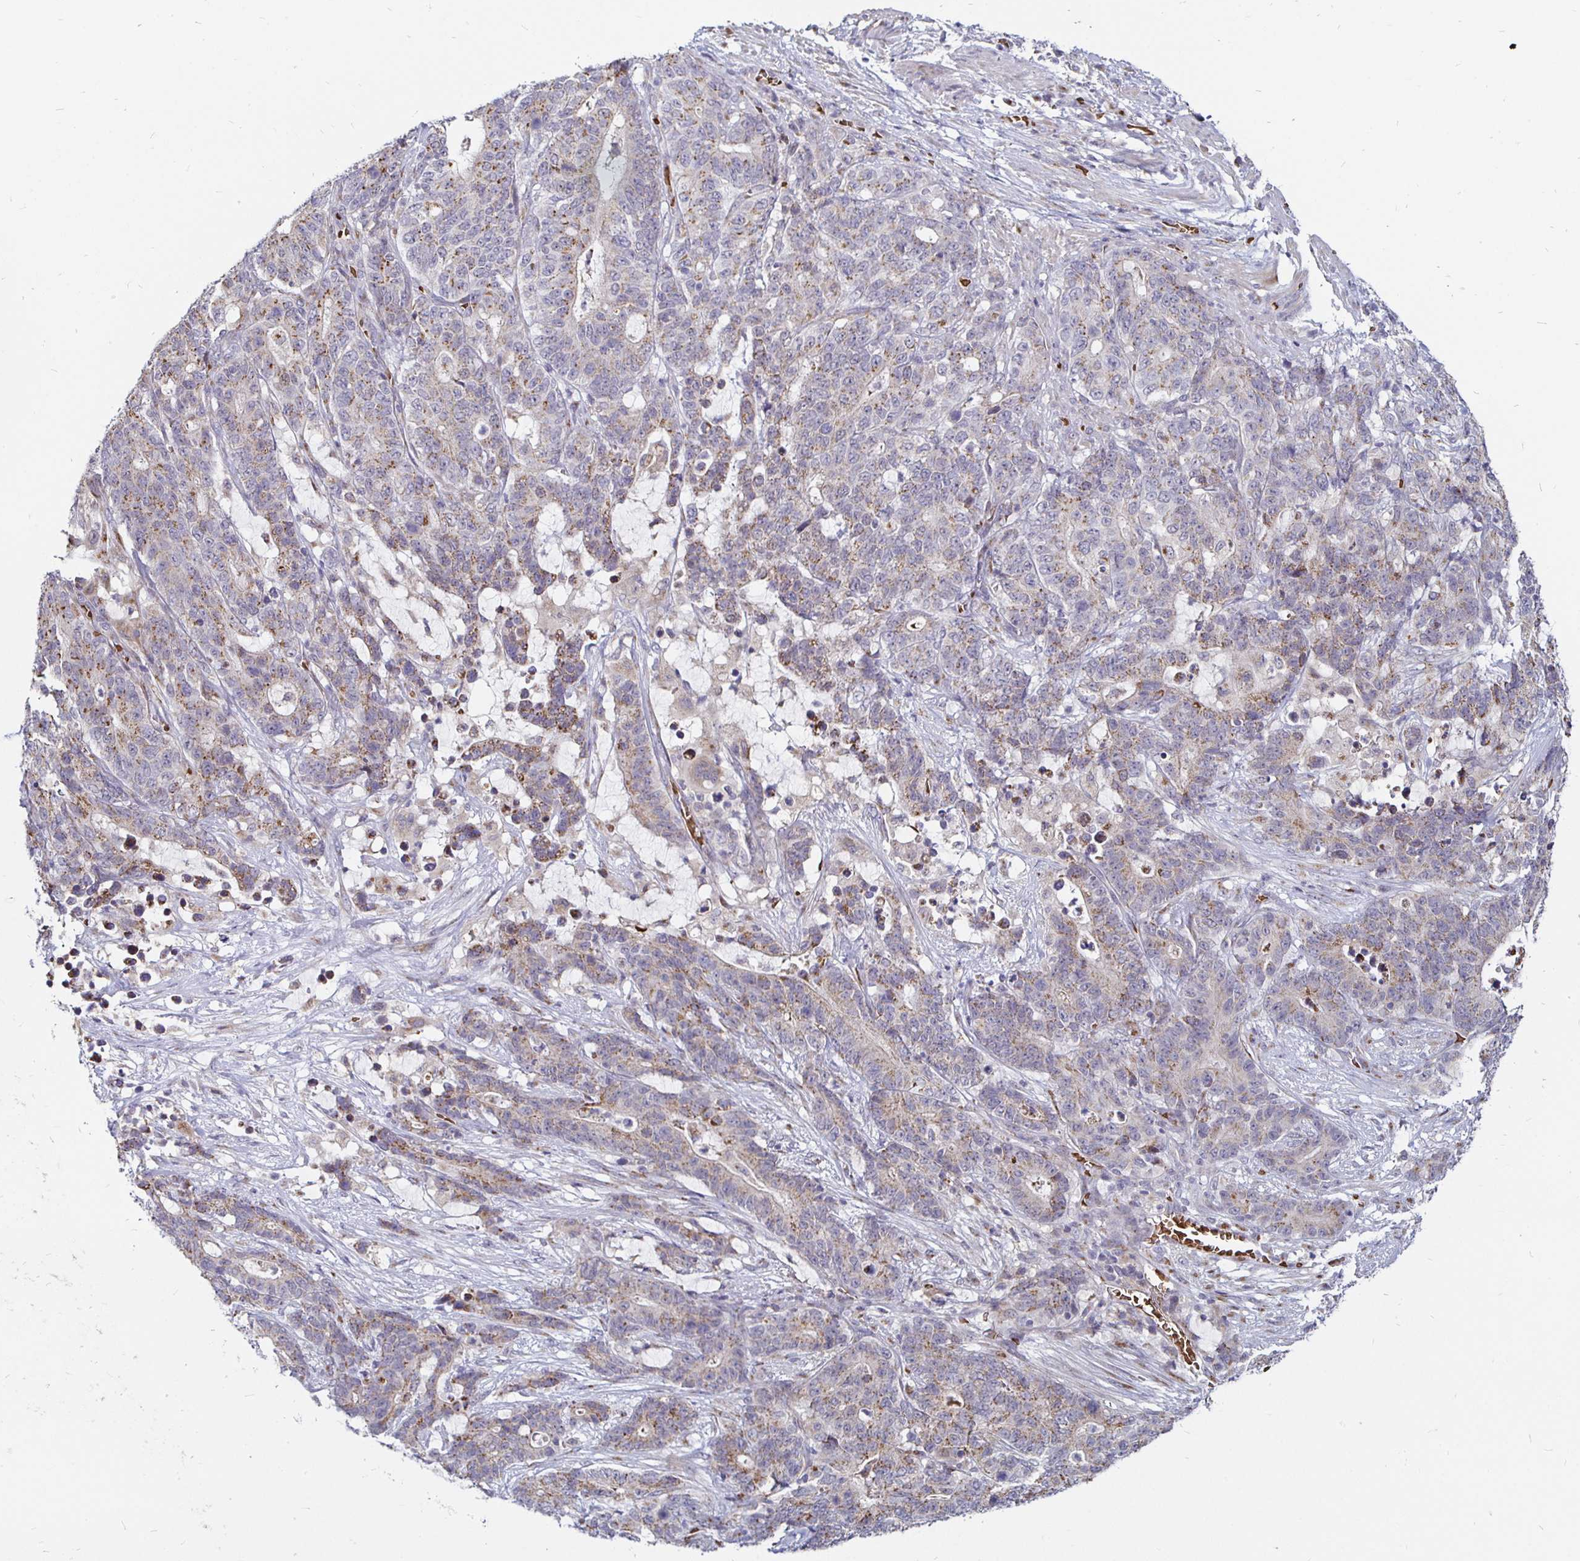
{"staining": {"intensity": "weak", "quantity": "25%-75%", "location": "cytoplasmic/membranous"}, "tissue": "stomach cancer", "cell_type": "Tumor cells", "image_type": "cancer", "snomed": [{"axis": "morphology", "description": "Normal tissue, NOS"}, {"axis": "morphology", "description": "Adenocarcinoma, NOS"}, {"axis": "topography", "description": "Stomach"}], "caption": "Immunohistochemical staining of human stomach cancer (adenocarcinoma) displays weak cytoplasmic/membranous protein staining in approximately 25%-75% of tumor cells. (IHC, brightfield microscopy, high magnification).", "gene": "ATG3", "patient": {"sex": "female", "age": 64}}